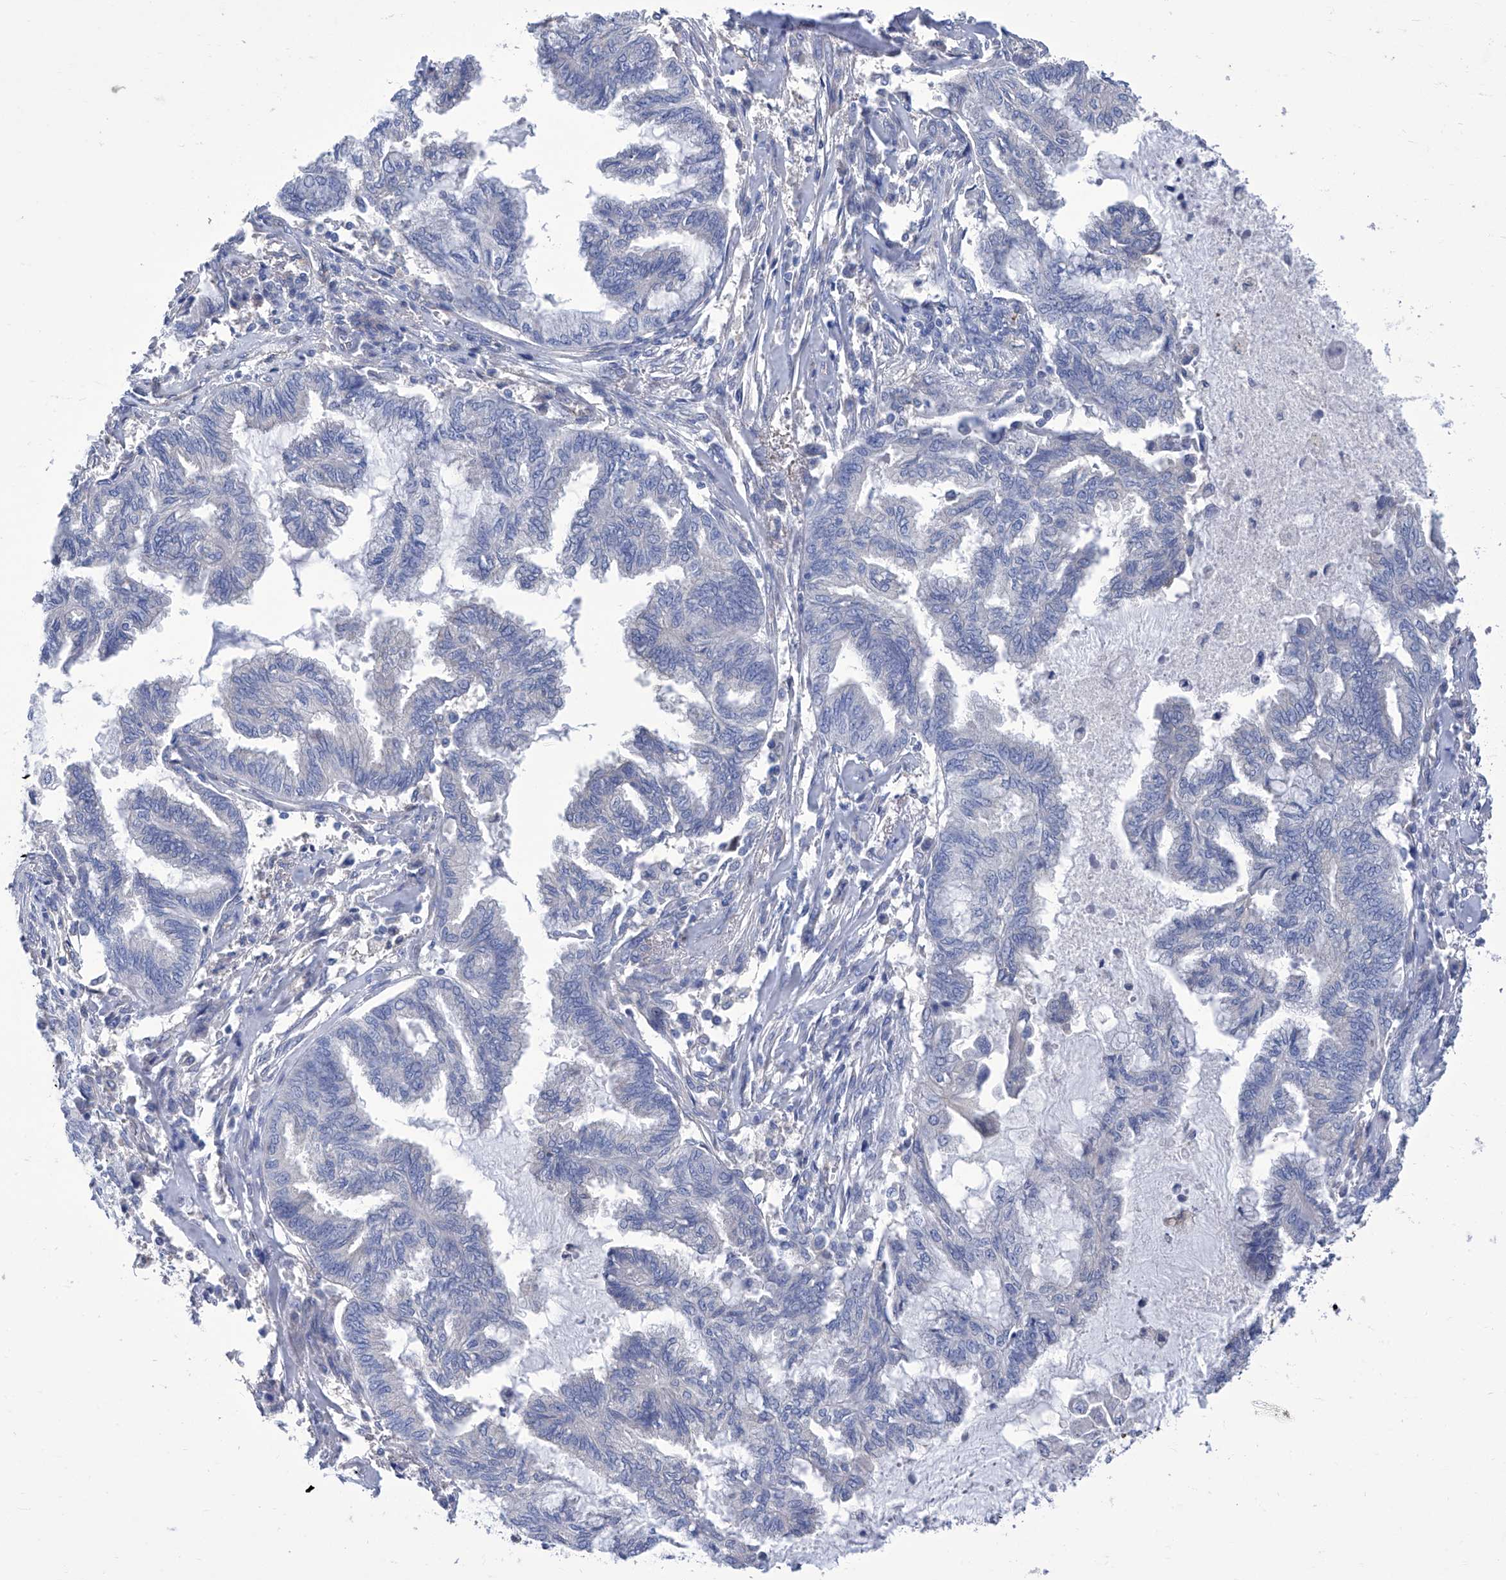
{"staining": {"intensity": "negative", "quantity": "none", "location": "none"}, "tissue": "endometrial cancer", "cell_type": "Tumor cells", "image_type": "cancer", "snomed": [{"axis": "morphology", "description": "Adenocarcinoma, NOS"}, {"axis": "topography", "description": "Endometrium"}], "caption": "Adenocarcinoma (endometrial) was stained to show a protein in brown. There is no significant expression in tumor cells.", "gene": "SMS", "patient": {"sex": "female", "age": 86}}